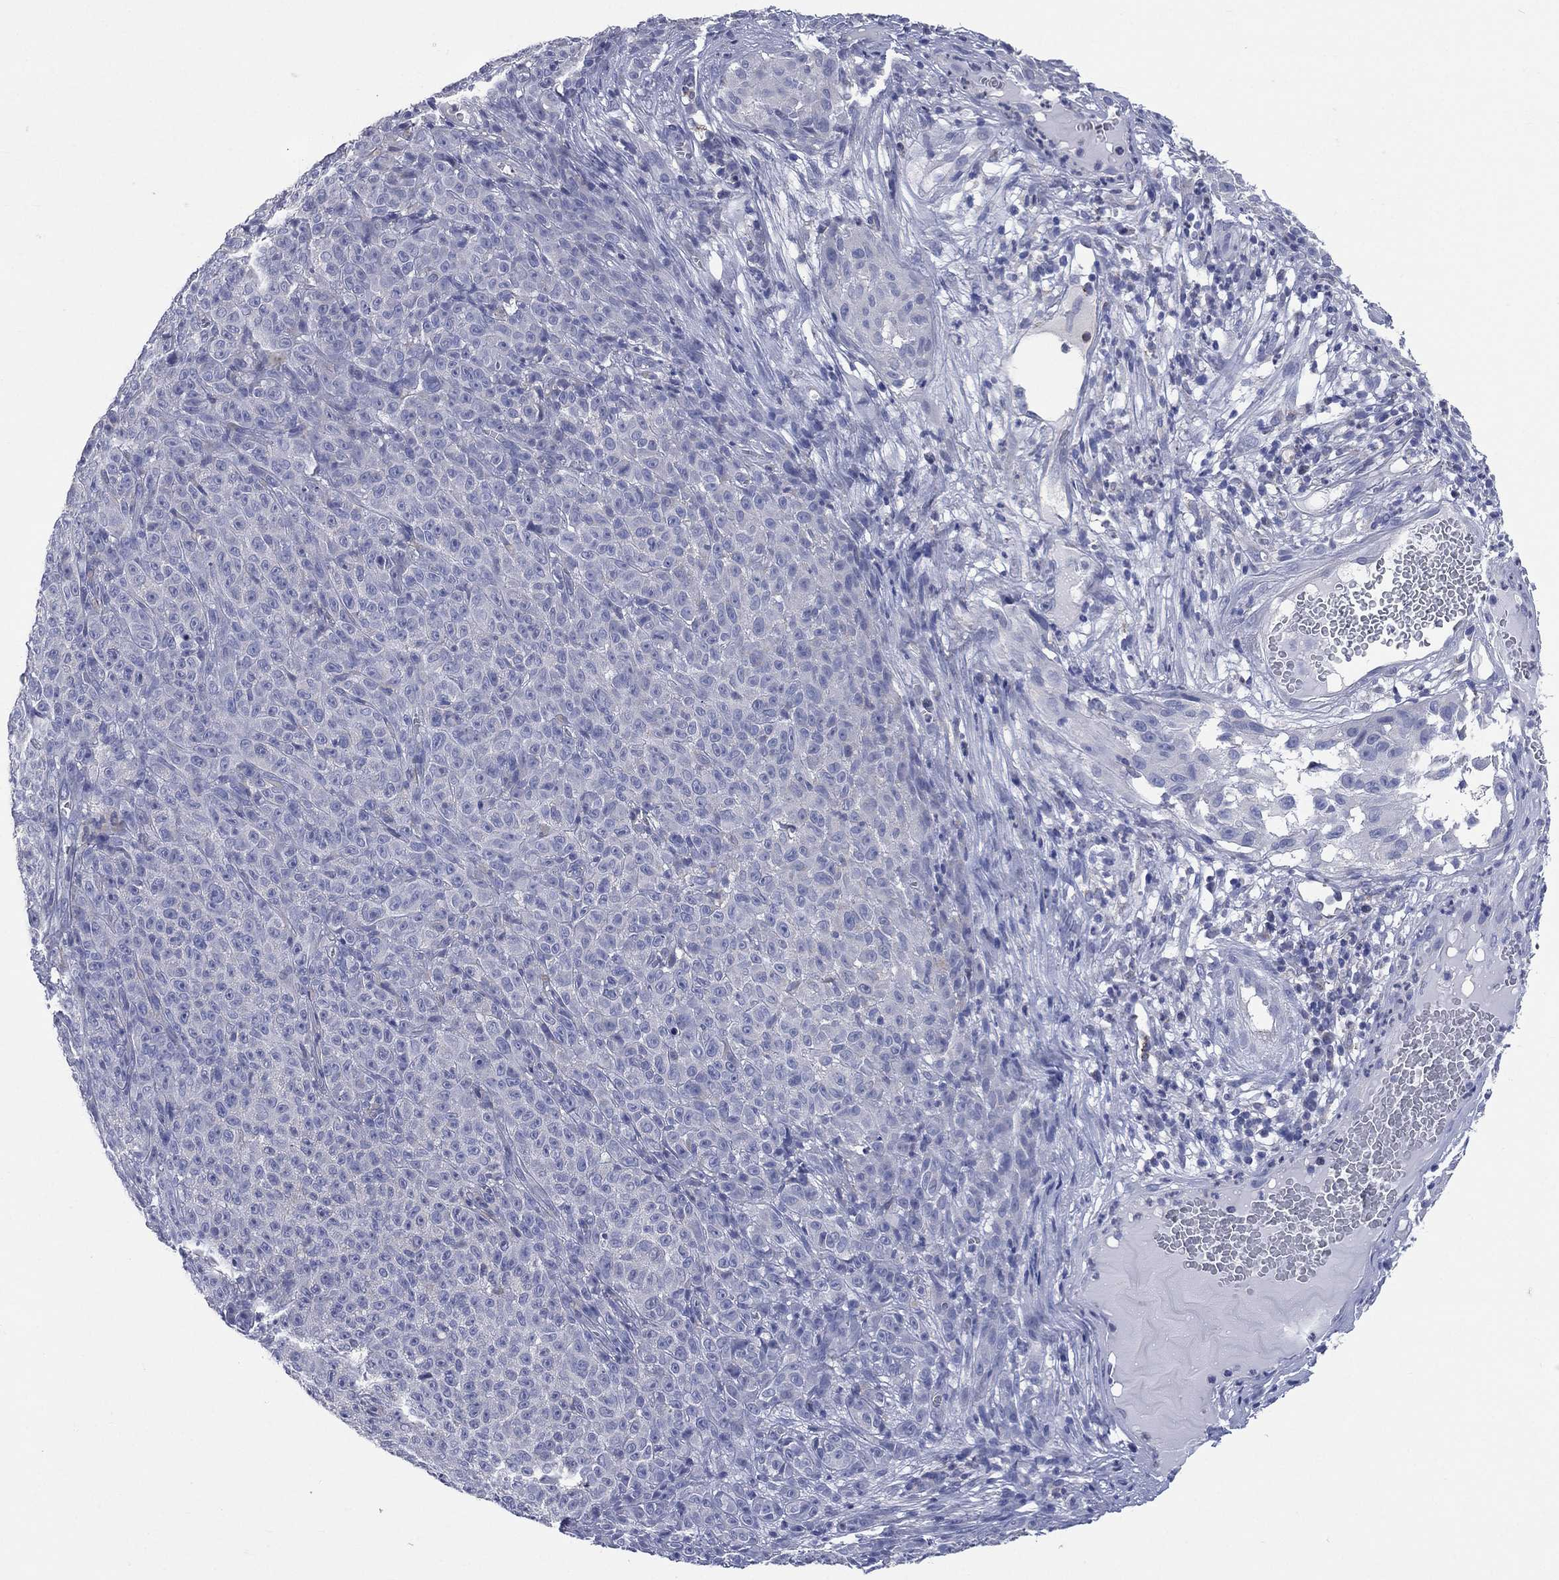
{"staining": {"intensity": "negative", "quantity": "none", "location": "none"}, "tissue": "melanoma", "cell_type": "Tumor cells", "image_type": "cancer", "snomed": [{"axis": "morphology", "description": "Malignant melanoma, NOS"}, {"axis": "topography", "description": "Skin"}], "caption": "High magnification brightfield microscopy of malignant melanoma stained with DAB (brown) and counterstained with hematoxylin (blue): tumor cells show no significant staining.", "gene": "AKAP3", "patient": {"sex": "female", "age": 82}}